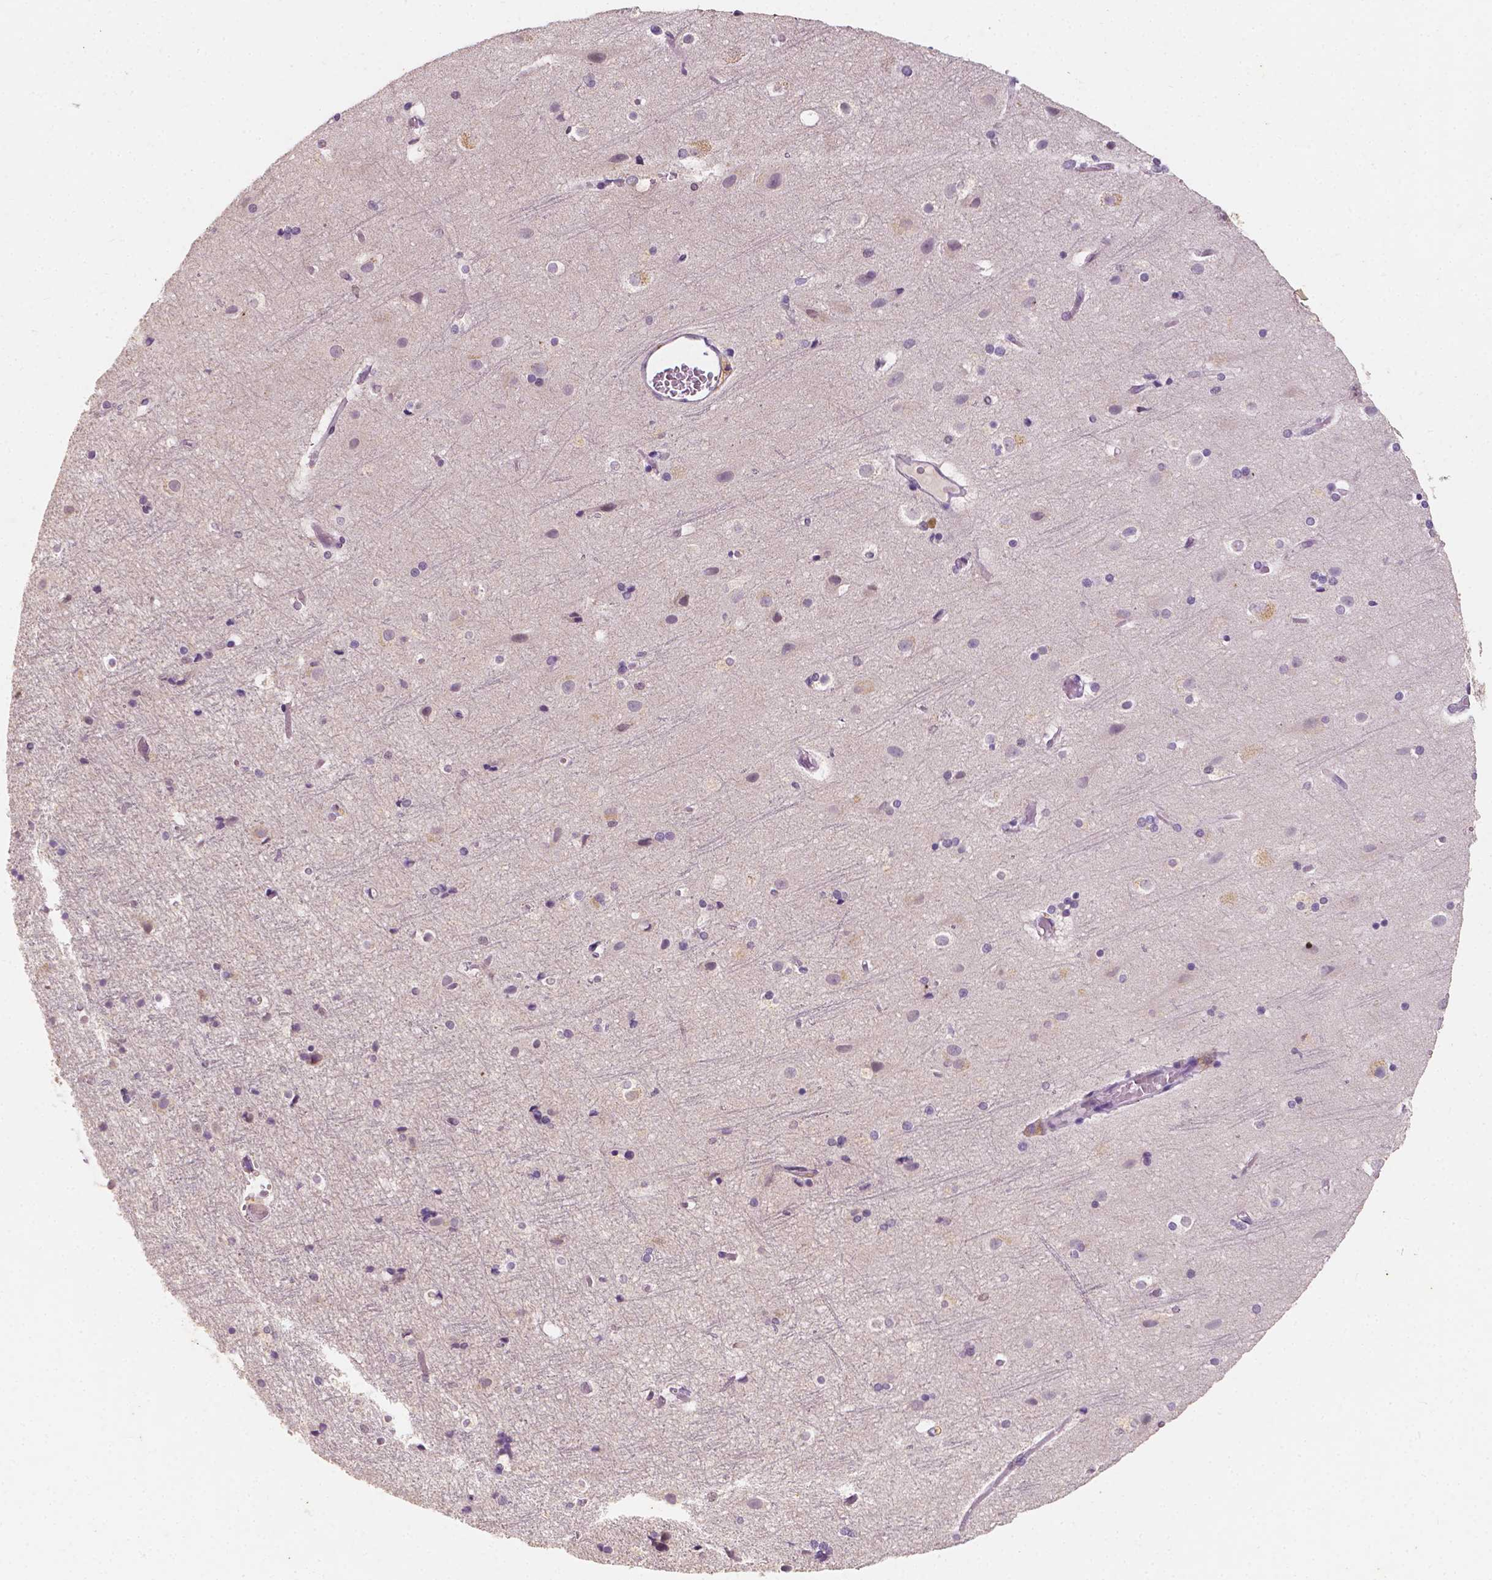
{"staining": {"intensity": "negative", "quantity": "none", "location": "none"}, "tissue": "cerebral cortex", "cell_type": "Endothelial cells", "image_type": "normal", "snomed": [{"axis": "morphology", "description": "Normal tissue, NOS"}, {"axis": "topography", "description": "Cerebral cortex"}], "caption": "Endothelial cells show no significant expression in normal cerebral cortex.", "gene": "TAL1", "patient": {"sex": "female", "age": 52}}